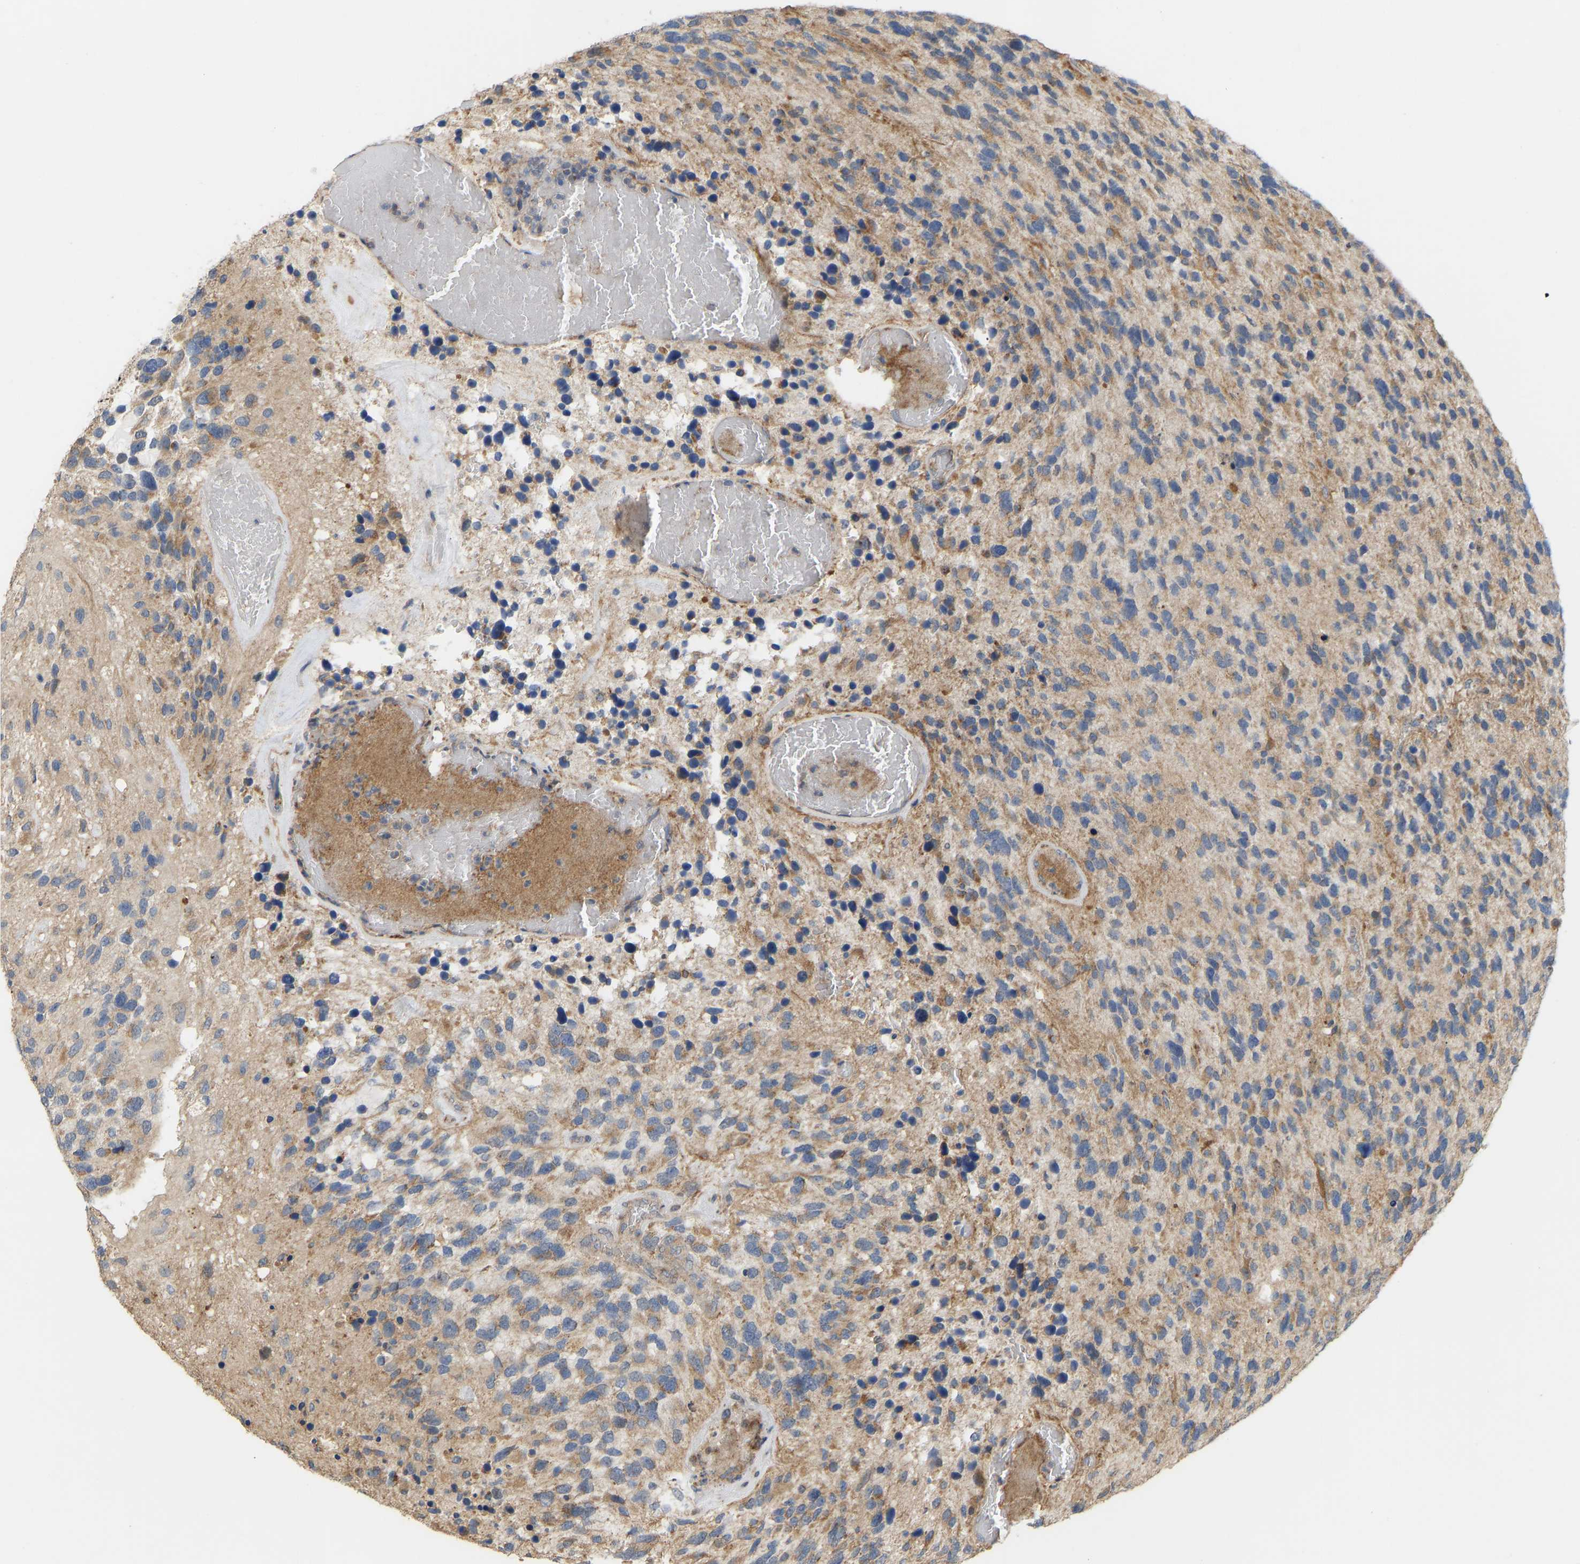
{"staining": {"intensity": "moderate", "quantity": ">75%", "location": "cytoplasmic/membranous"}, "tissue": "glioma", "cell_type": "Tumor cells", "image_type": "cancer", "snomed": [{"axis": "morphology", "description": "Glioma, malignant, High grade"}, {"axis": "topography", "description": "Brain"}], "caption": "The photomicrograph demonstrates immunohistochemical staining of glioma. There is moderate cytoplasmic/membranous staining is seen in about >75% of tumor cells. (DAB (3,3'-diaminobenzidine) = brown stain, brightfield microscopy at high magnification).", "gene": "HACD2", "patient": {"sex": "female", "age": 58}}